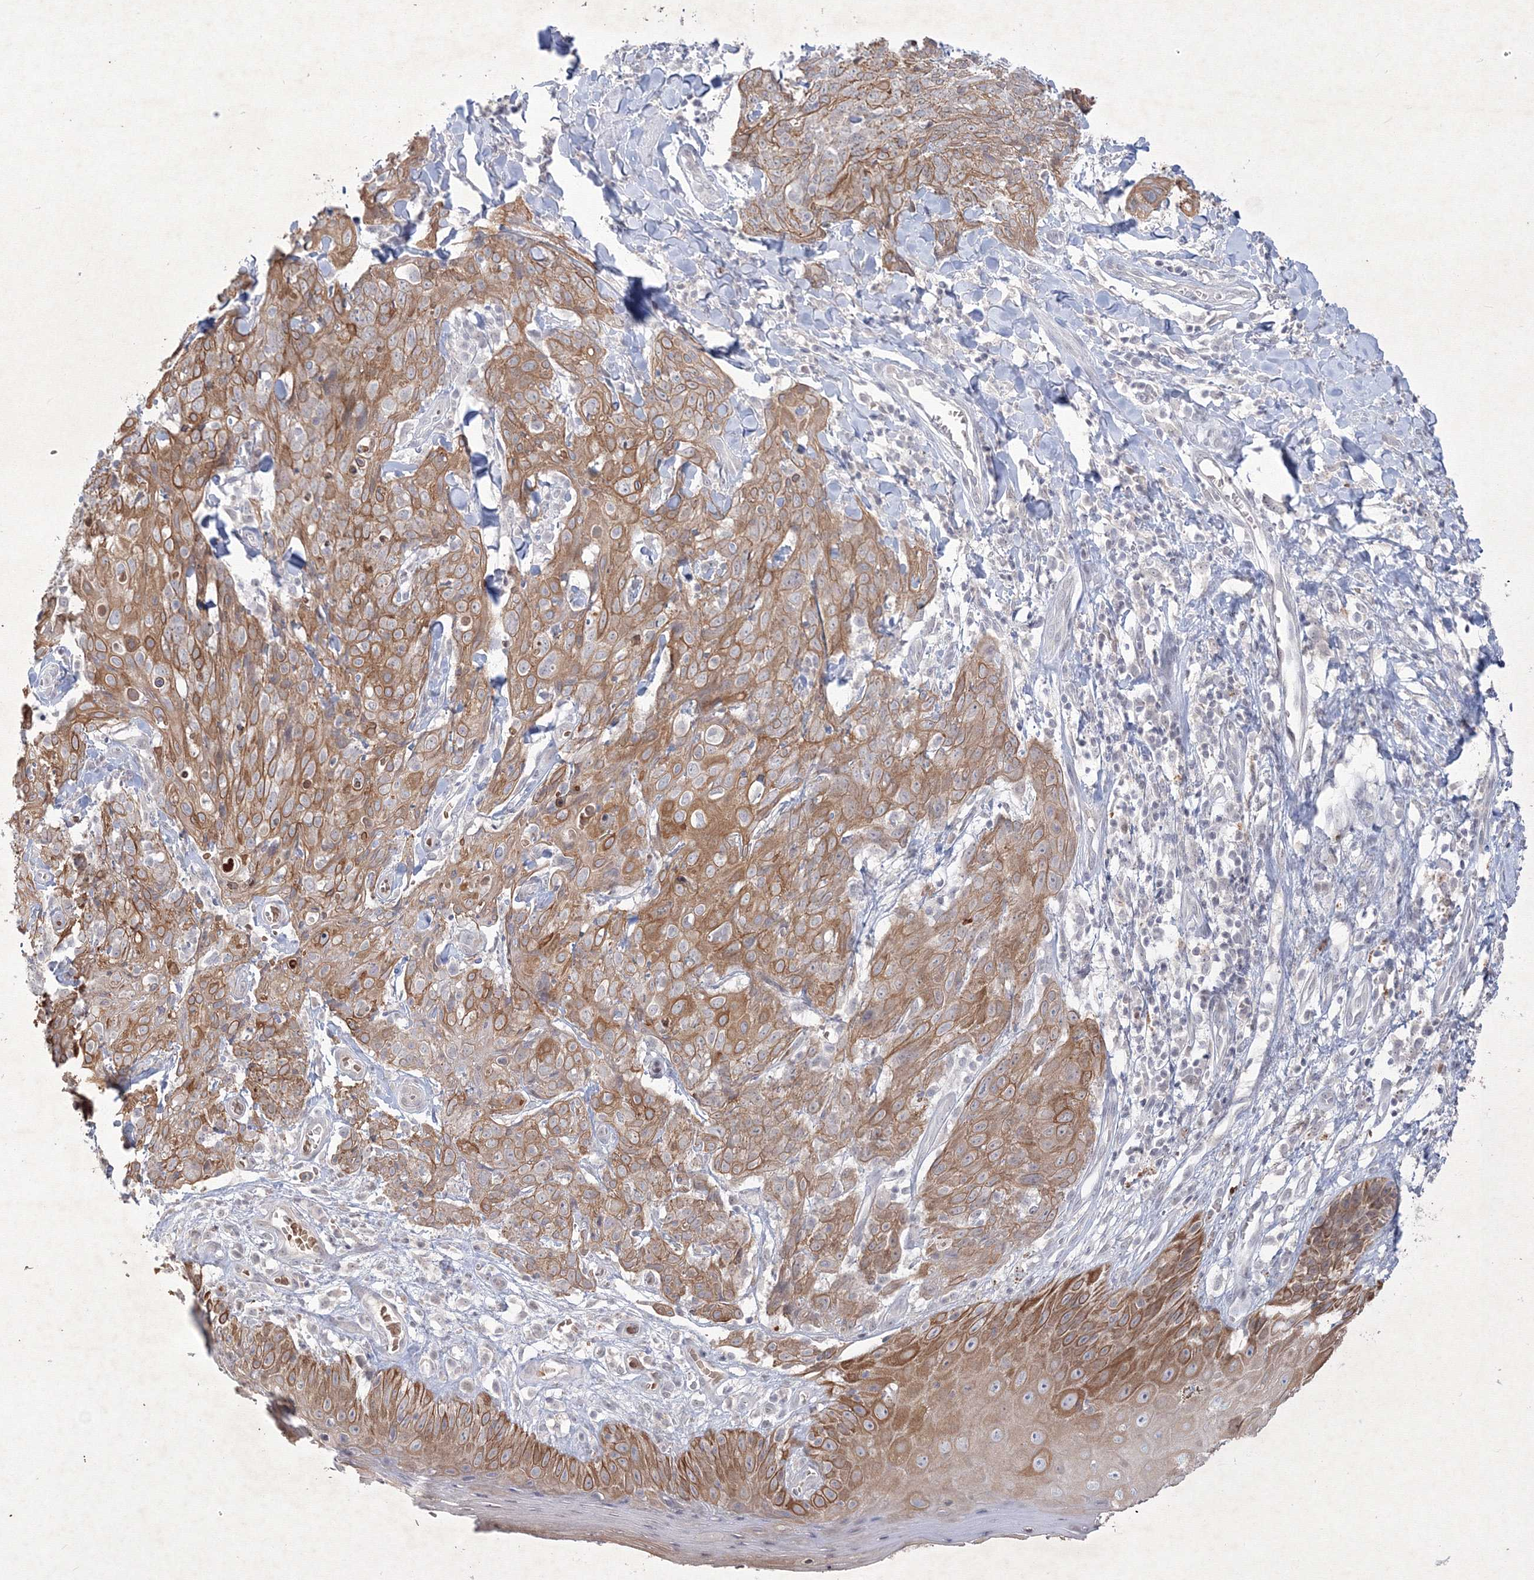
{"staining": {"intensity": "moderate", "quantity": ">75%", "location": "cytoplasmic/membranous"}, "tissue": "skin cancer", "cell_type": "Tumor cells", "image_type": "cancer", "snomed": [{"axis": "morphology", "description": "Squamous cell carcinoma, NOS"}, {"axis": "topography", "description": "Skin"}, {"axis": "topography", "description": "Vulva"}], "caption": "Skin squamous cell carcinoma stained for a protein (brown) exhibits moderate cytoplasmic/membranous positive expression in approximately >75% of tumor cells.", "gene": "NXPE3", "patient": {"sex": "female", "age": 85}}